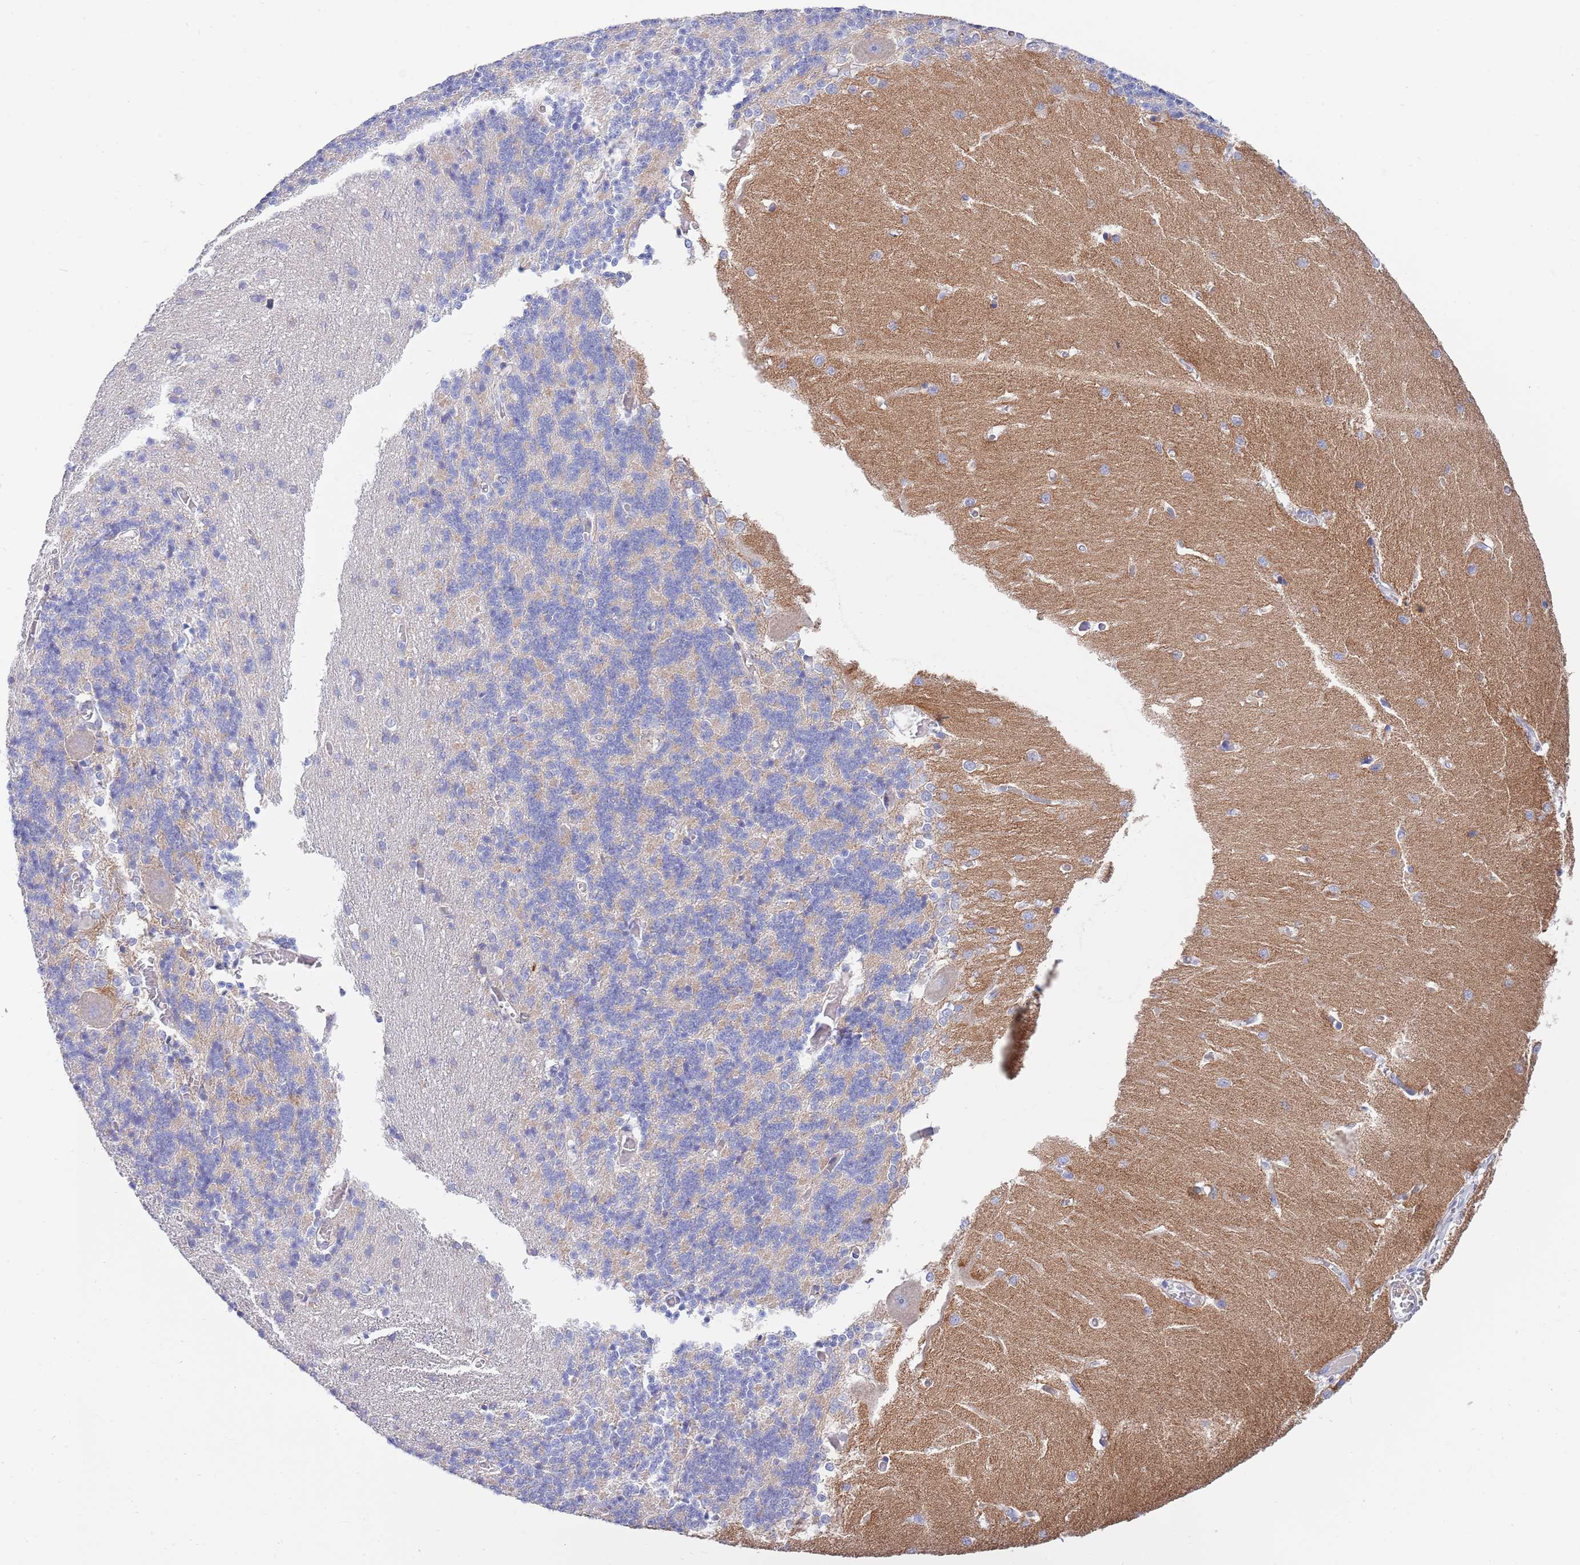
{"staining": {"intensity": "moderate", "quantity": "<25%", "location": "cytoplasmic/membranous"}, "tissue": "cerebellum", "cell_type": "Cells in granular layer", "image_type": "normal", "snomed": [{"axis": "morphology", "description": "Normal tissue, NOS"}, {"axis": "topography", "description": "Cerebellum"}], "caption": "Immunohistochemistry (IHC) image of normal cerebellum: human cerebellum stained using immunohistochemistry (IHC) shows low levels of moderate protein expression localized specifically in the cytoplasmic/membranous of cells in granular layer, appearing as a cytoplasmic/membranous brown color.", "gene": "EMC8", "patient": {"sex": "male", "age": 37}}